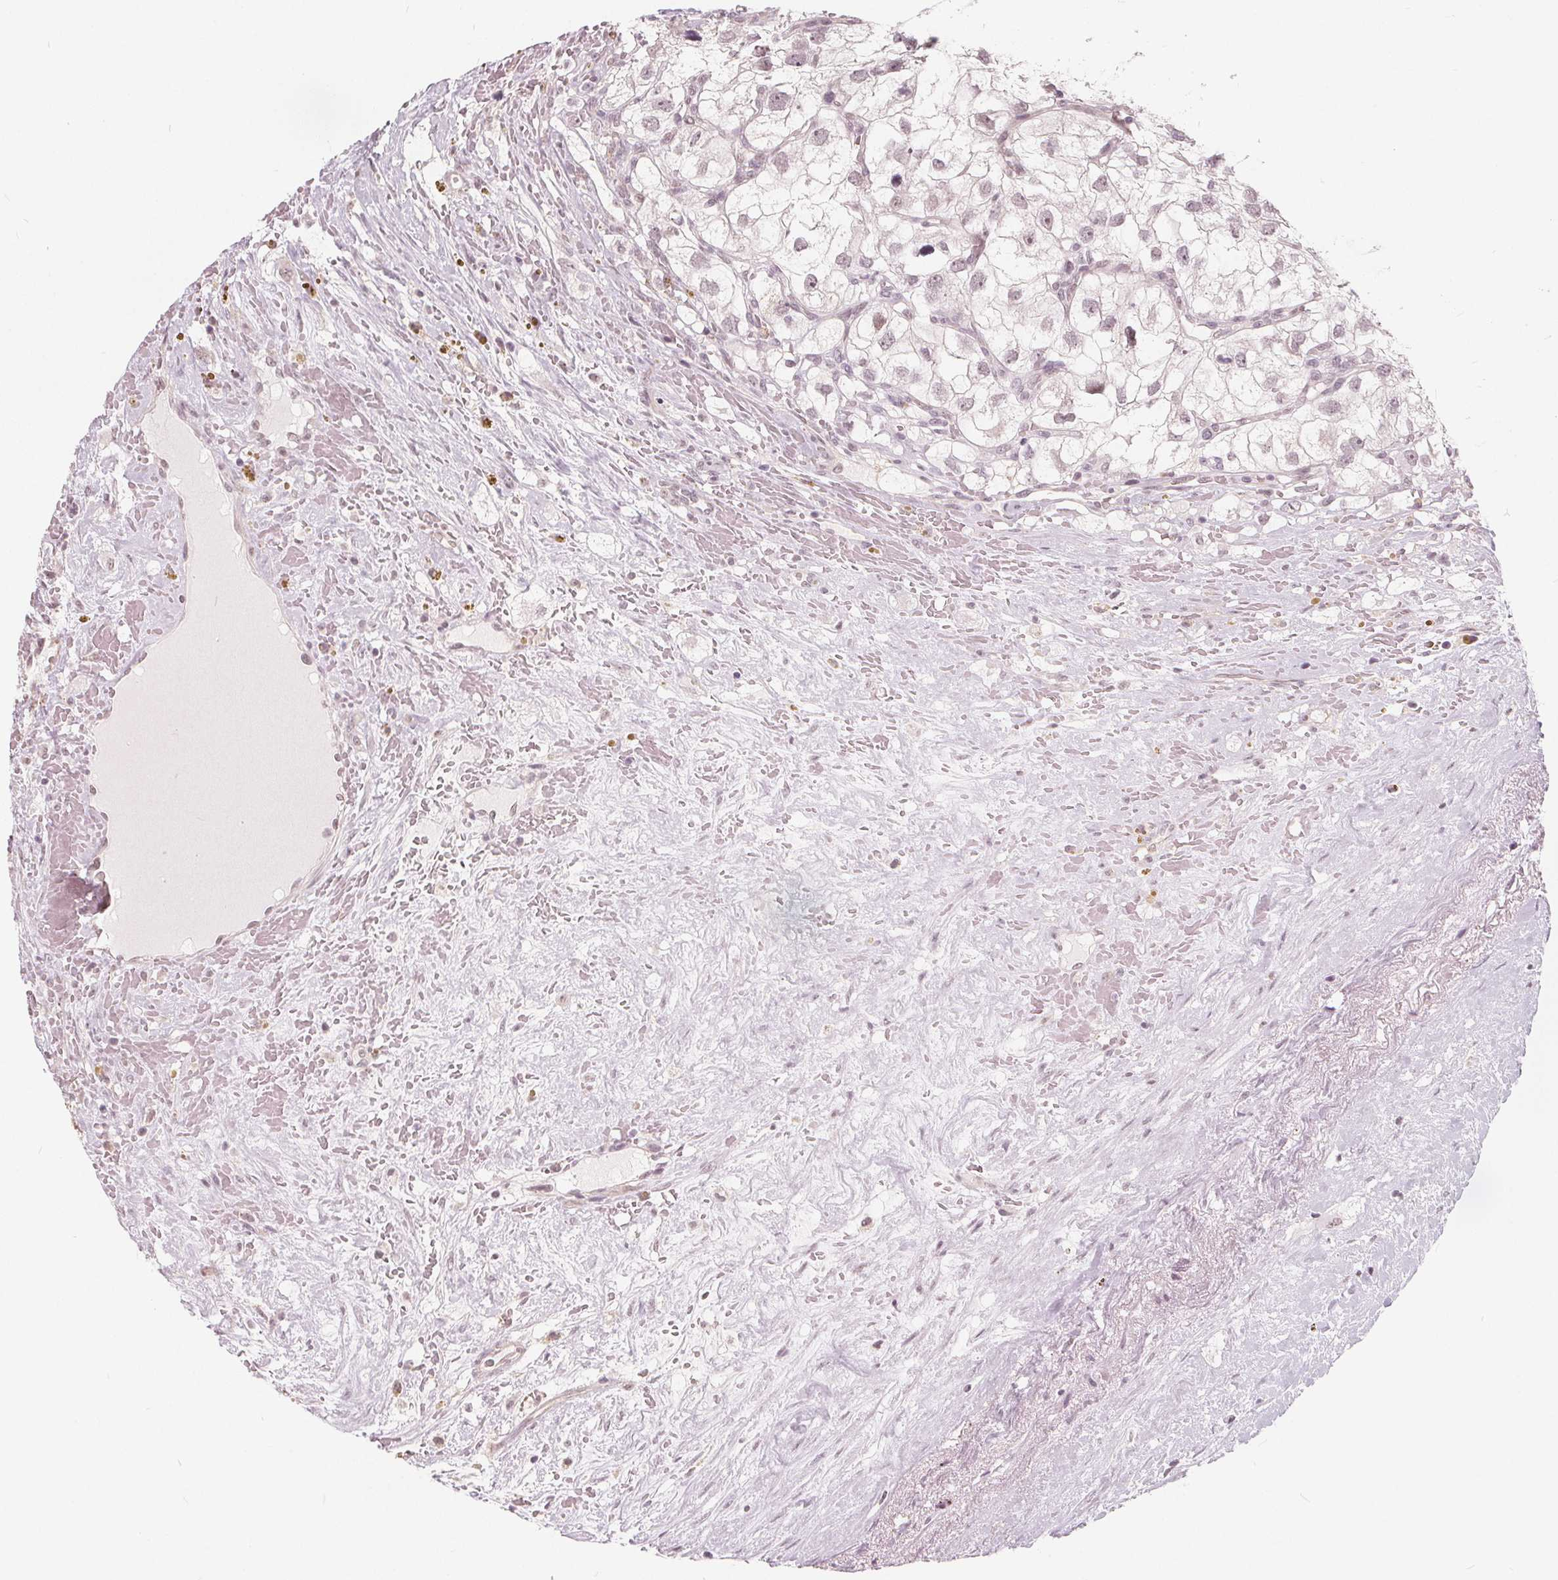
{"staining": {"intensity": "weak", "quantity": "<25%", "location": "nuclear"}, "tissue": "renal cancer", "cell_type": "Tumor cells", "image_type": "cancer", "snomed": [{"axis": "morphology", "description": "Adenocarcinoma, NOS"}, {"axis": "topography", "description": "Kidney"}], "caption": "Image shows no protein staining in tumor cells of renal adenocarcinoma tissue.", "gene": "NUP210L", "patient": {"sex": "male", "age": 59}}